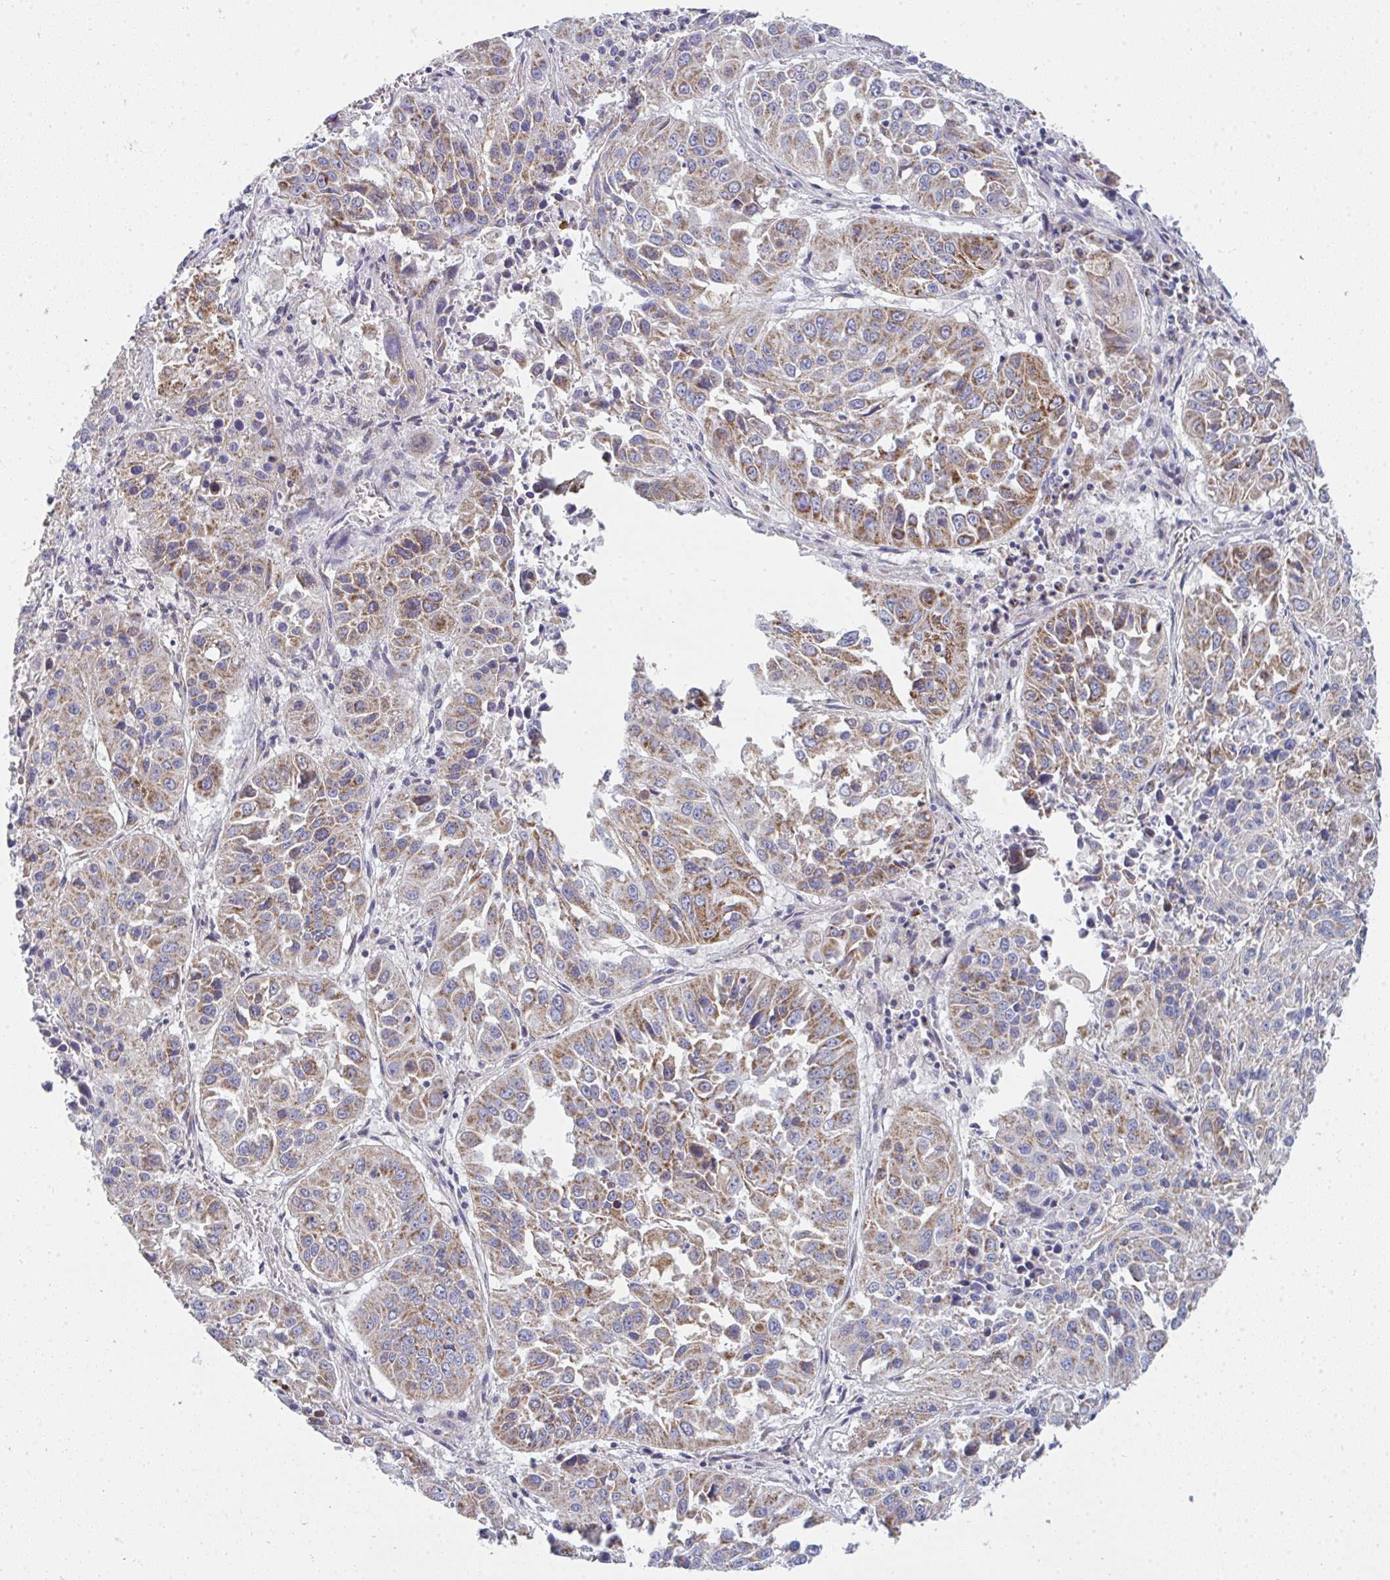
{"staining": {"intensity": "moderate", "quantity": "25%-75%", "location": "cytoplasmic/membranous"}, "tissue": "lung cancer", "cell_type": "Tumor cells", "image_type": "cancer", "snomed": [{"axis": "morphology", "description": "Squamous cell carcinoma, NOS"}, {"axis": "topography", "description": "Lung"}], "caption": "An immunohistochemistry histopathology image of tumor tissue is shown. Protein staining in brown highlights moderate cytoplasmic/membranous positivity in squamous cell carcinoma (lung) within tumor cells. The staining was performed using DAB, with brown indicating positive protein expression. Nuclei are stained blue with hematoxylin.", "gene": "FAHD1", "patient": {"sex": "female", "age": 61}}